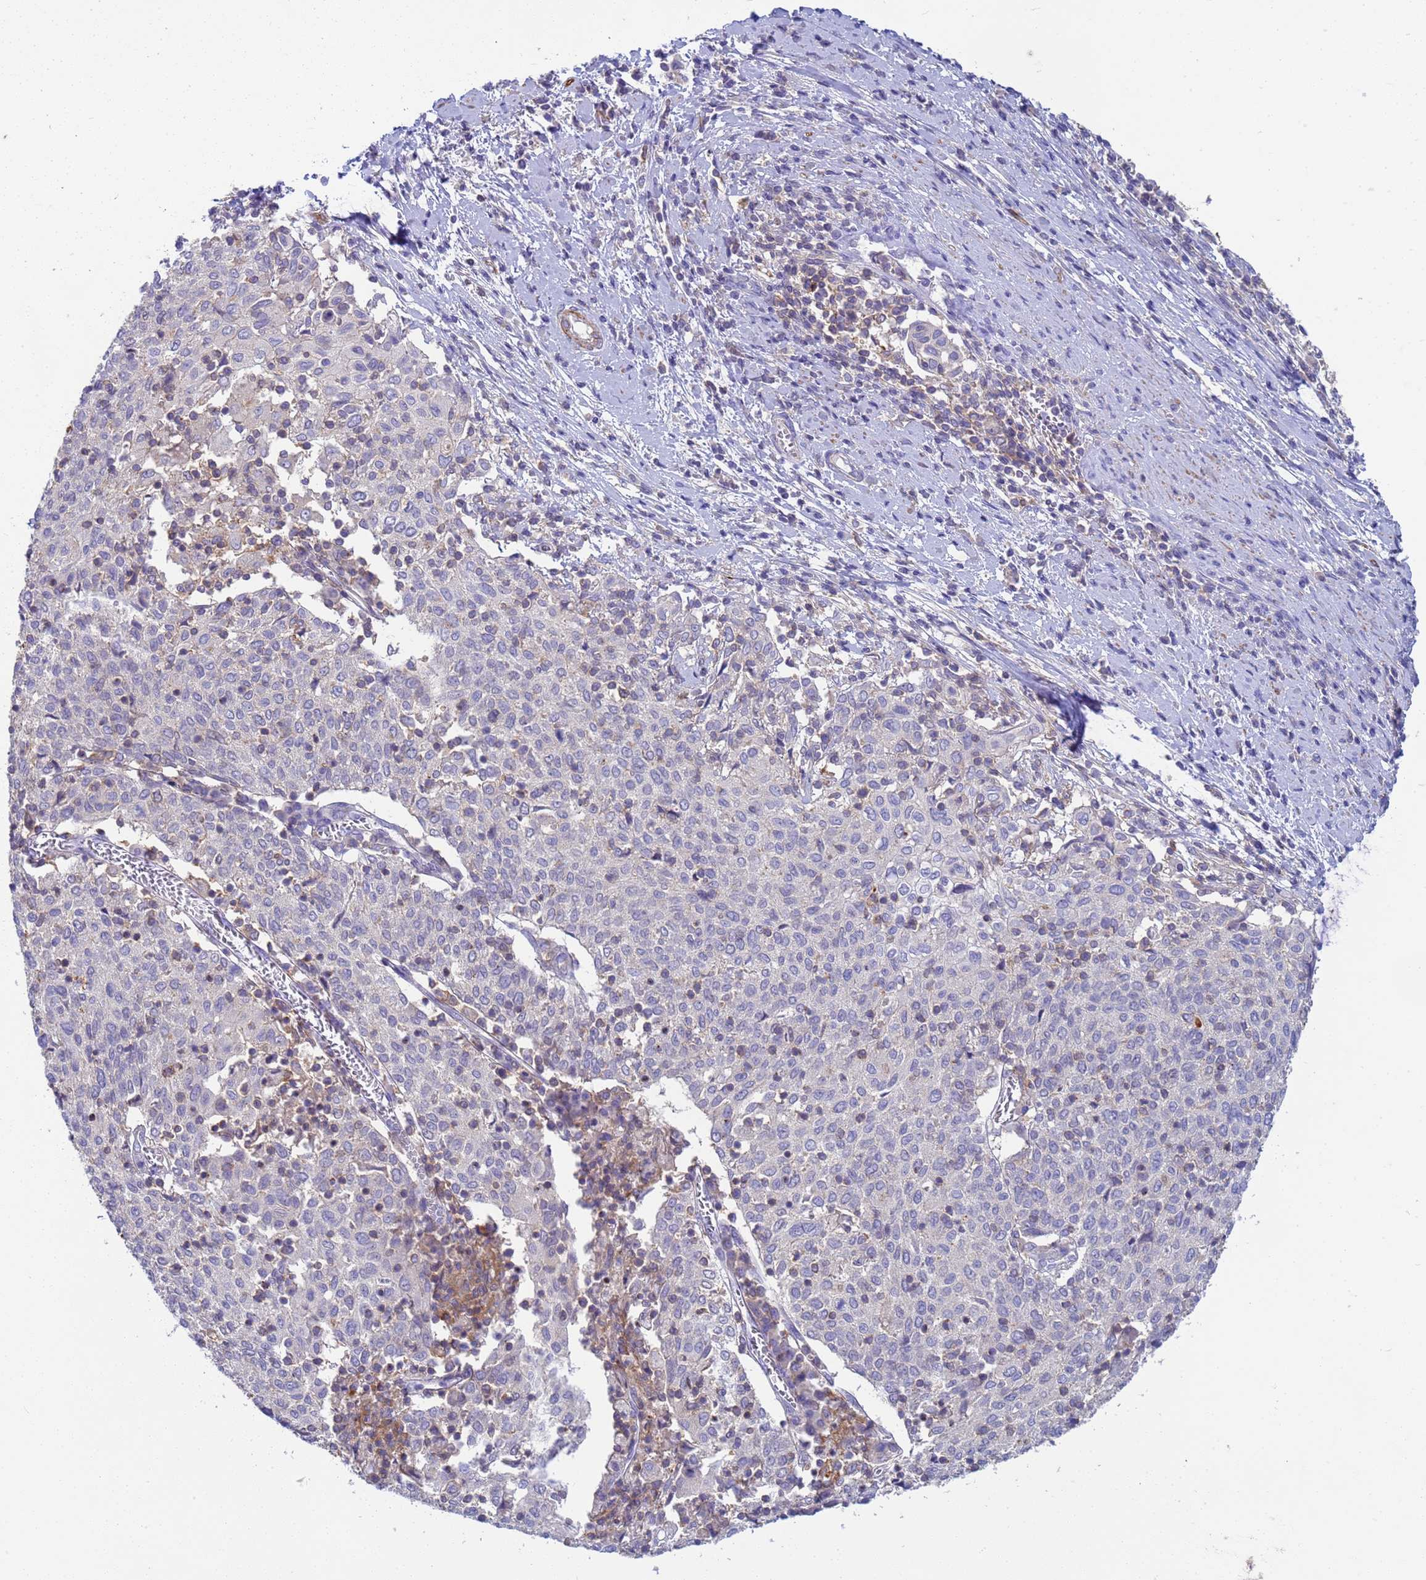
{"staining": {"intensity": "negative", "quantity": "none", "location": "none"}, "tissue": "cervical cancer", "cell_type": "Tumor cells", "image_type": "cancer", "snomed": [{"axis": "morphology", "description": "Squamous cell carcinoma, NOS"}, {"axis": "topography", "description": "Cervix"}], "caption": "The photomicrograph demonstrates no staining of tumor cells in cervical cancer (squamous cell carcinoma). Nuclei are stained in blue.", "gene": "KLHL13", "patient": {"sex": "female", "age": 52}}